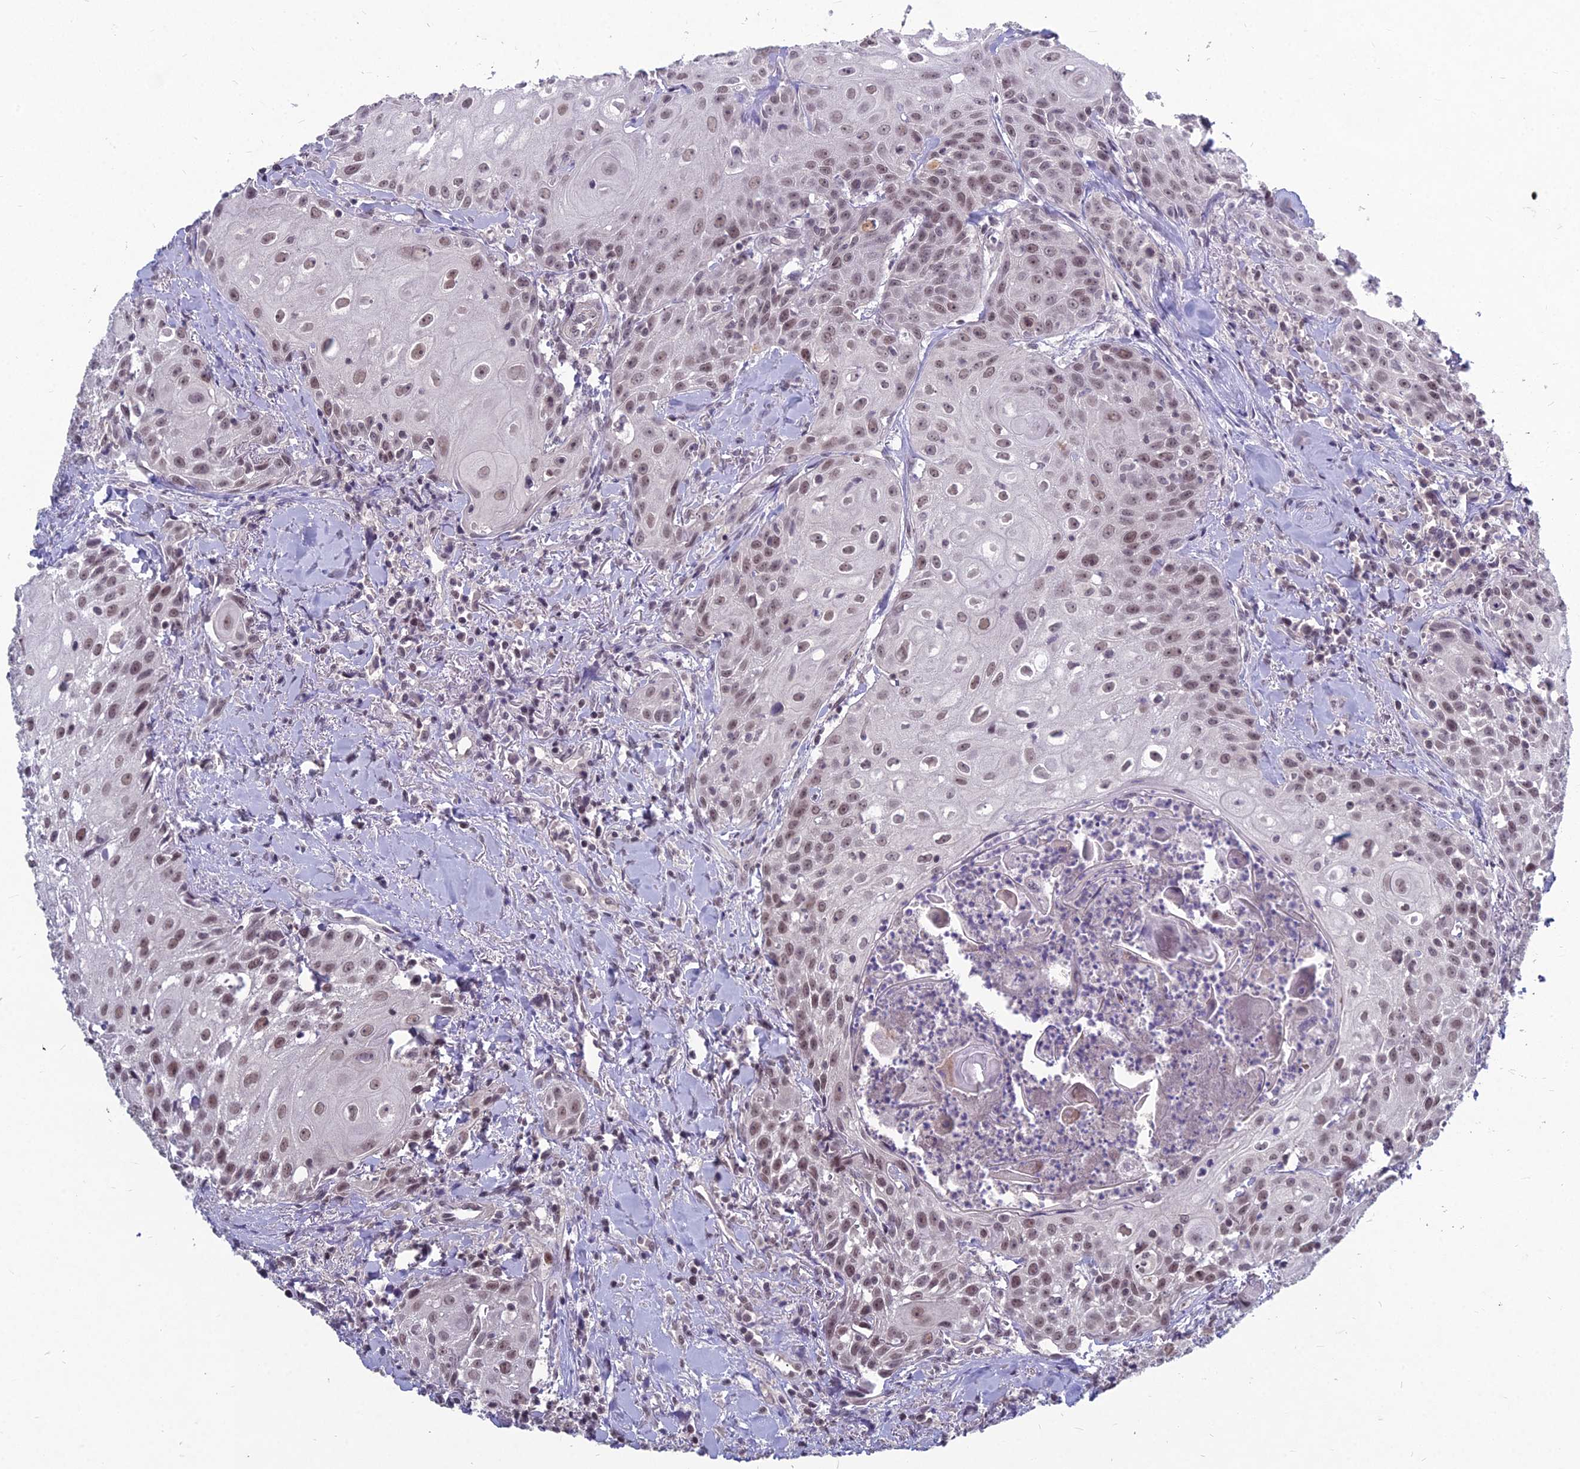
{"staining": {"intensity": "moderate", "quantity": ">75%", "location": "nuclear"}, "tissue": "head and neck cancer", "cell_type": "Tumor cells", "image_type": "cancer", "snomed": [{"axis": "morphology", "description": "Squamous cell carcinoma, NOS"}, {"axis": "topography", "description": "Oral tissue"}, {"axis": "topography", "description": "Head-Neck"}], "caption": "Immunohistochemical staining of head and neck squamous cell carcinoma shows medium levels of moderate nuclear positivity in about >75% of tumor cells.", "gene": "KAT7", "patient": {"sex": "female", "age": 82}}